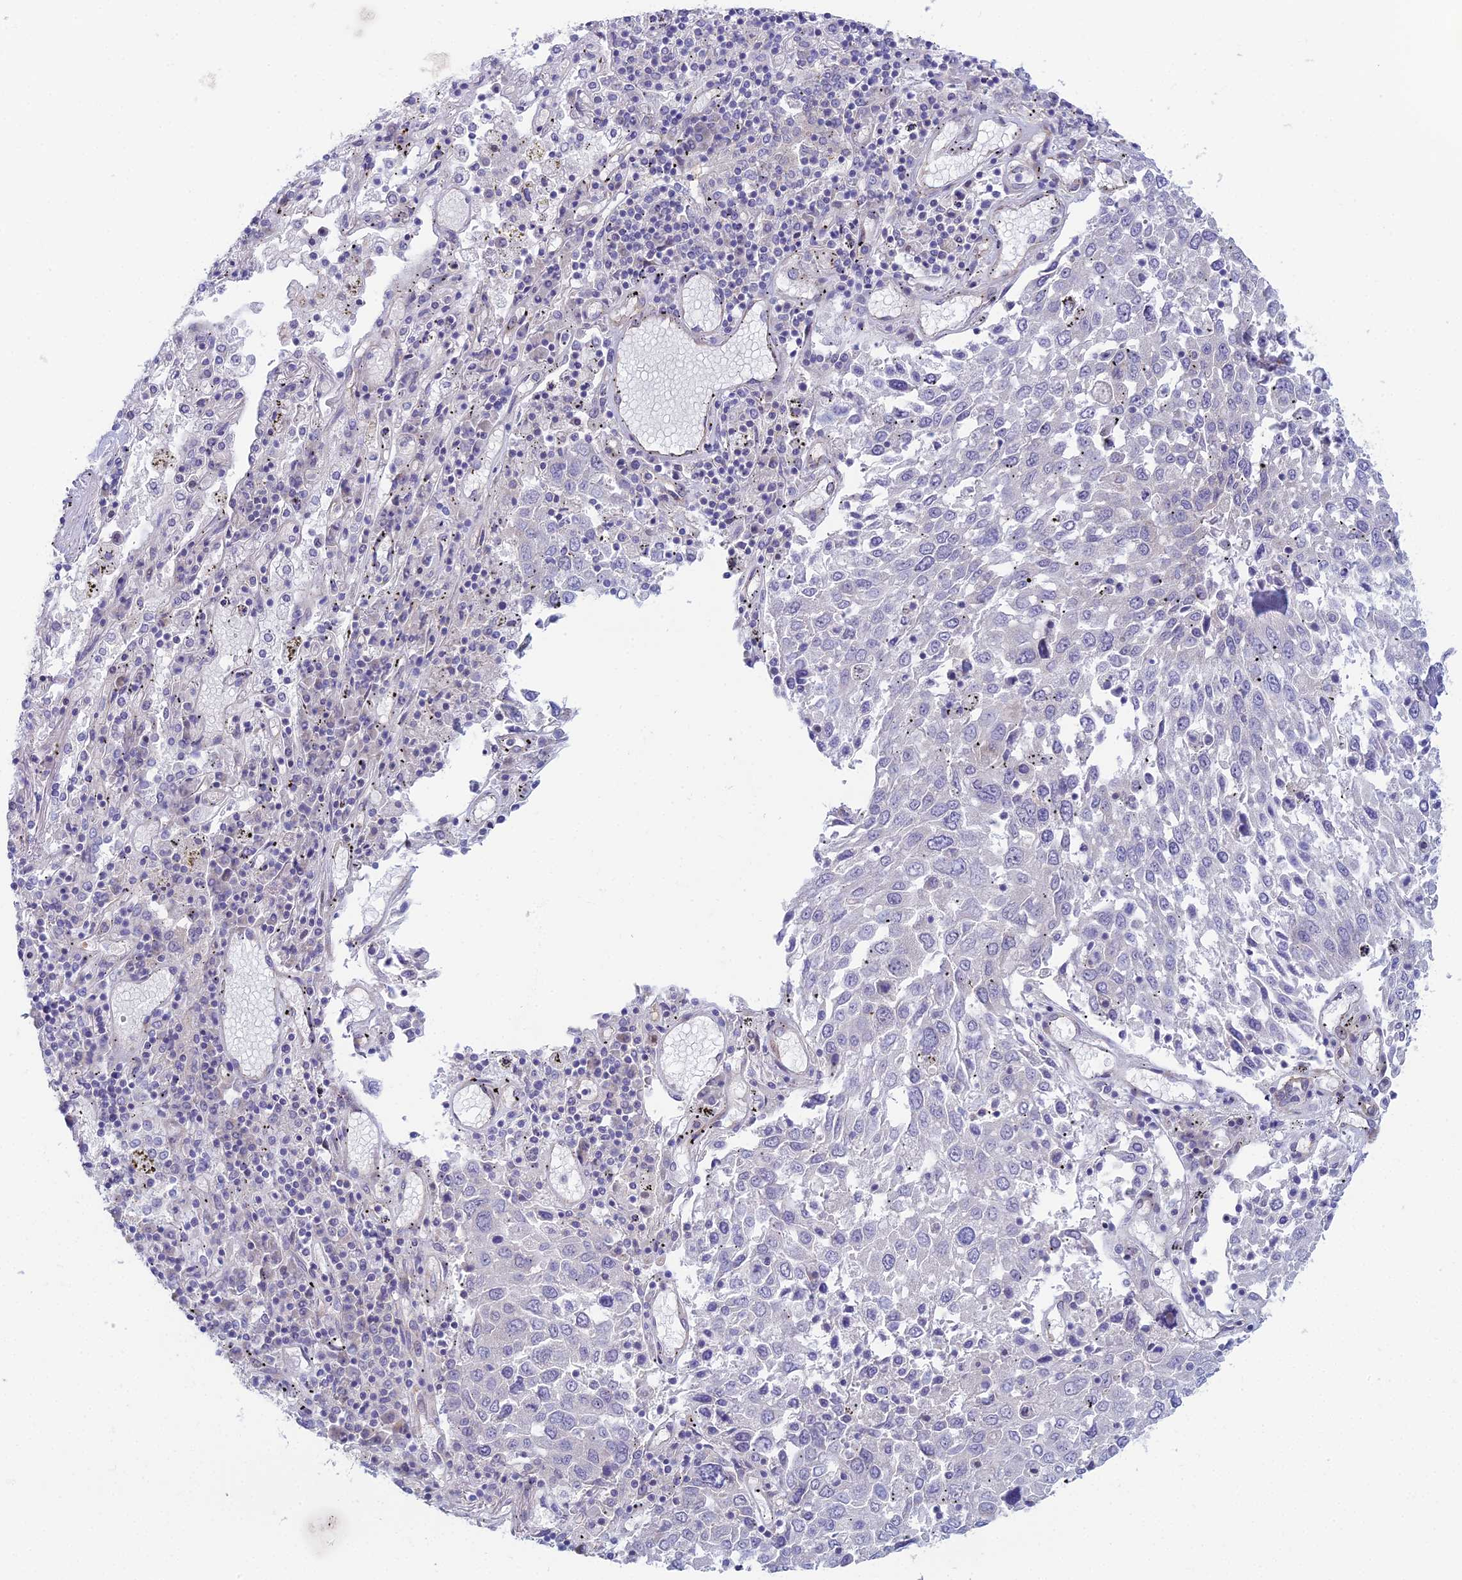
{"staining": {"intensity": "negative", "quantity": "none", "location": "none"}, "tissue": "lung cancer", "cell_type": "Tumor cells", "image_type": "cancer", "snomed": [{"axis": "morphology", "description": "Squamous cell carcinoma, NOS"}, {"axis": "topography", "description": "Lung"}], "caption": "DAB immunohistochemical staining of human lung cancer reveals no significant staining in tumor cells.", "gene": "ZNF564", "patient": {"sex": "male", "age": 65}}